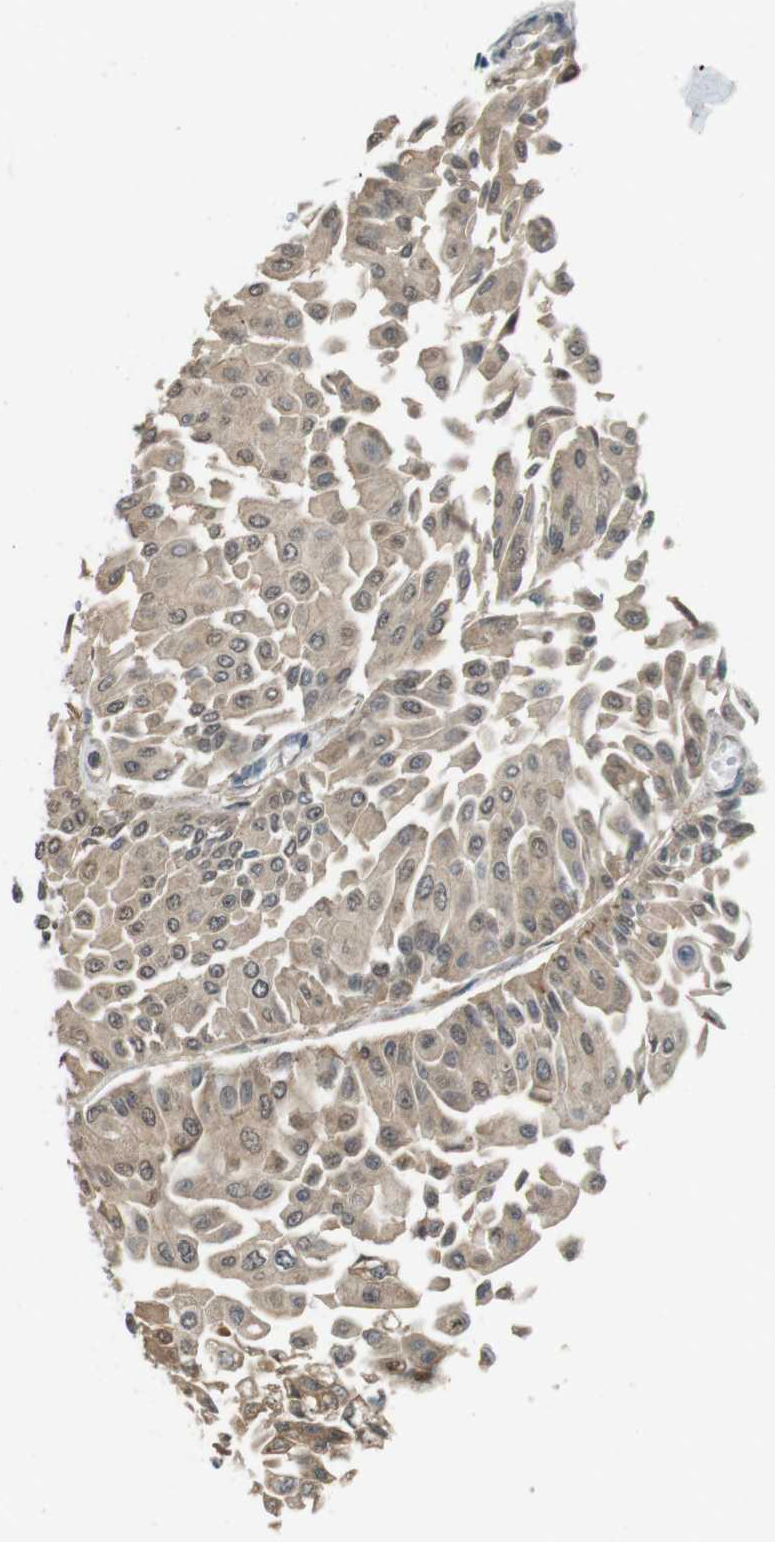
{"staining": {"intensity": "weak", "quantity": ">75%", "location": "cytoplasmic/membranous,nuclear"}, "tissue": "urothelial cancer", "cell_type": "Tumor cells", "image_type": "cancer", "snomed": [{"axis": "morphology", "description": "Urothelial carcinoma, Low grade"}, {"axis": "topography", "description": "Urinary bladder"}], "caption": "High-power microscopy captured an immunohistochemistry image of urothelial cancer, revealing weak cytoplasmic/membranous and nuclear staining in approximately >75% of tumor cells.", "gene": "CDK14", "patient": {"sex": "male", "age": 67}}